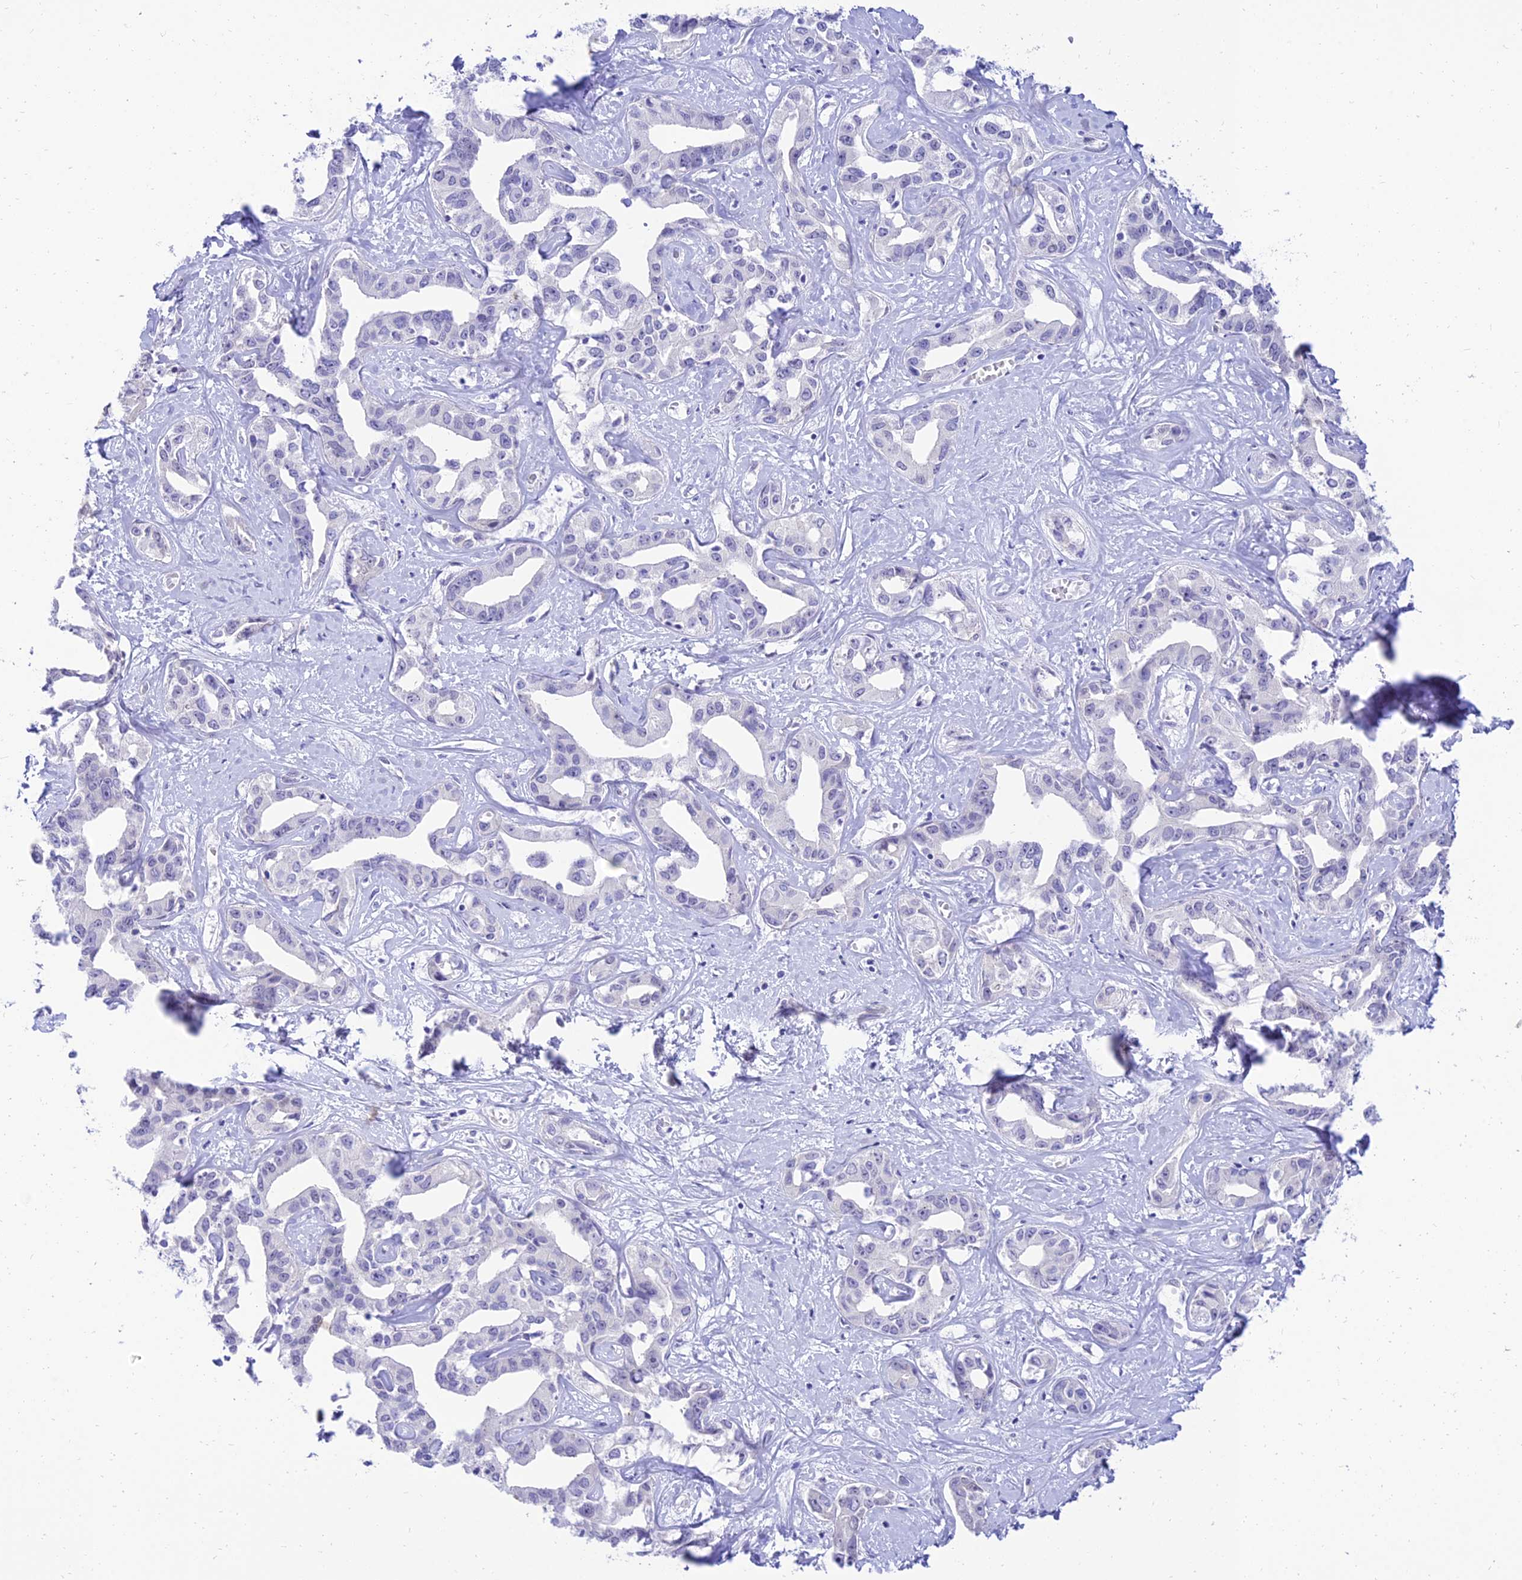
{"staining": {"intensity": "negative", "quantity": "none", "location": "none"}, "tissue": "liver cancer", "cell_type": "Tumor cells", "image_type": "cancer", "snomed": [{"axis": "morphology", "description": "Cholangiocarcinoma"}, {"axis": "topography", "description": "Liver"}], "caption": "Tumor cells show no significant protein staining in cholangiocarcinoma (liver). (Brightfield microscopy of DAB (3,3'-diaminobenzidine) immunohistochemistry at high magnification).", "gene": "TAC3", "patient": {"sex": "male", "age": 59}}